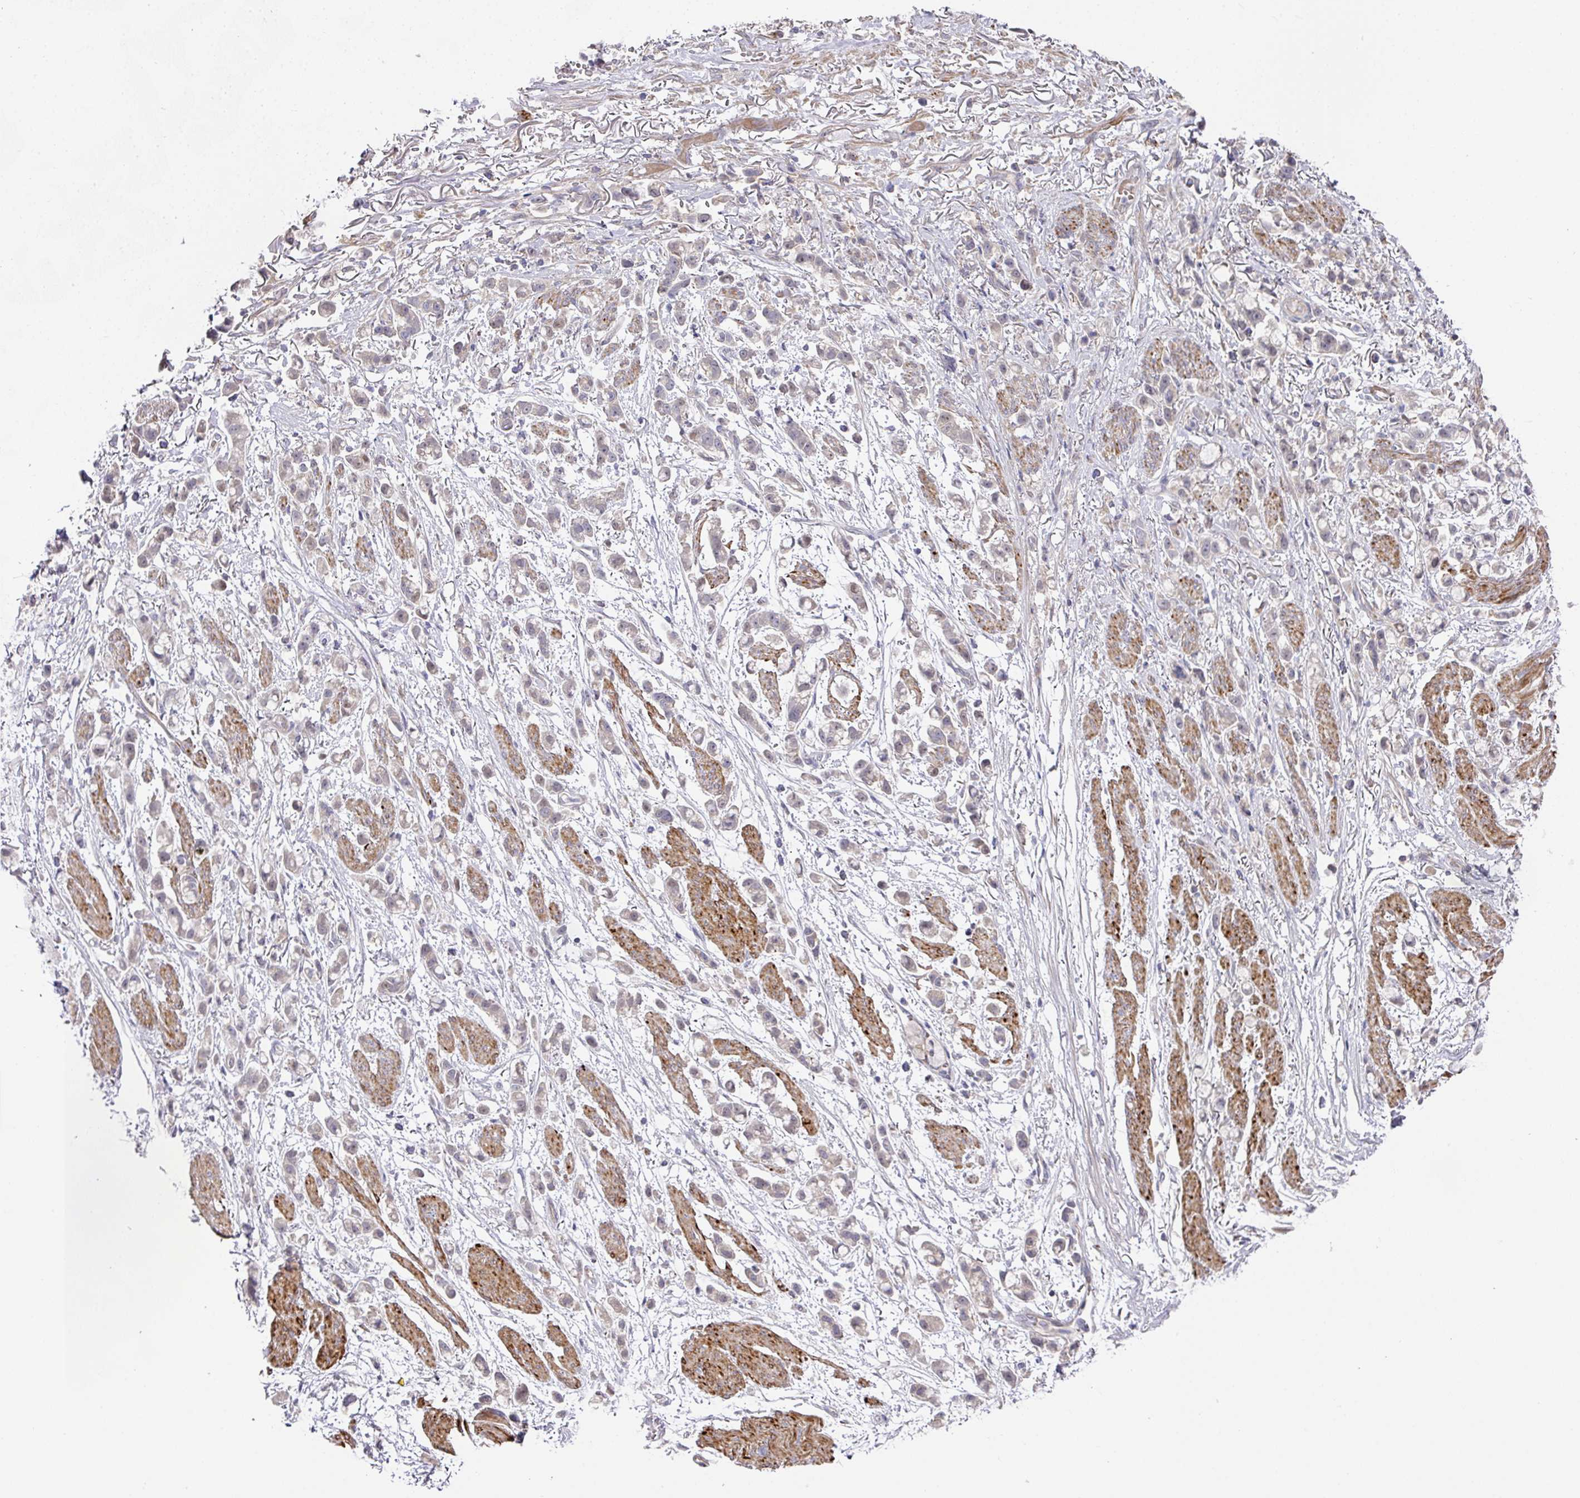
{"staining": {"intensity": "moderate", "quantity": "25%-75%", "location": "cytoplasmic/membranous"}, "tissue": "stomach cancer", "cell_type": "Tumor cells", "image_type": "cancer", "snomed": [{"axis": "morphology", "description": "Adenocarcinoma, NOS"}, {"axis": "topography", "description": "Stomach"}], "caption": "Stomach cancer (adenocarcinoma) tissue shows moderate cytoplasmic/membranous expression in approximately 25%-75% of tumor cells", "gene": "TARM1", "patient": {"sex": "female", "age": 81}}